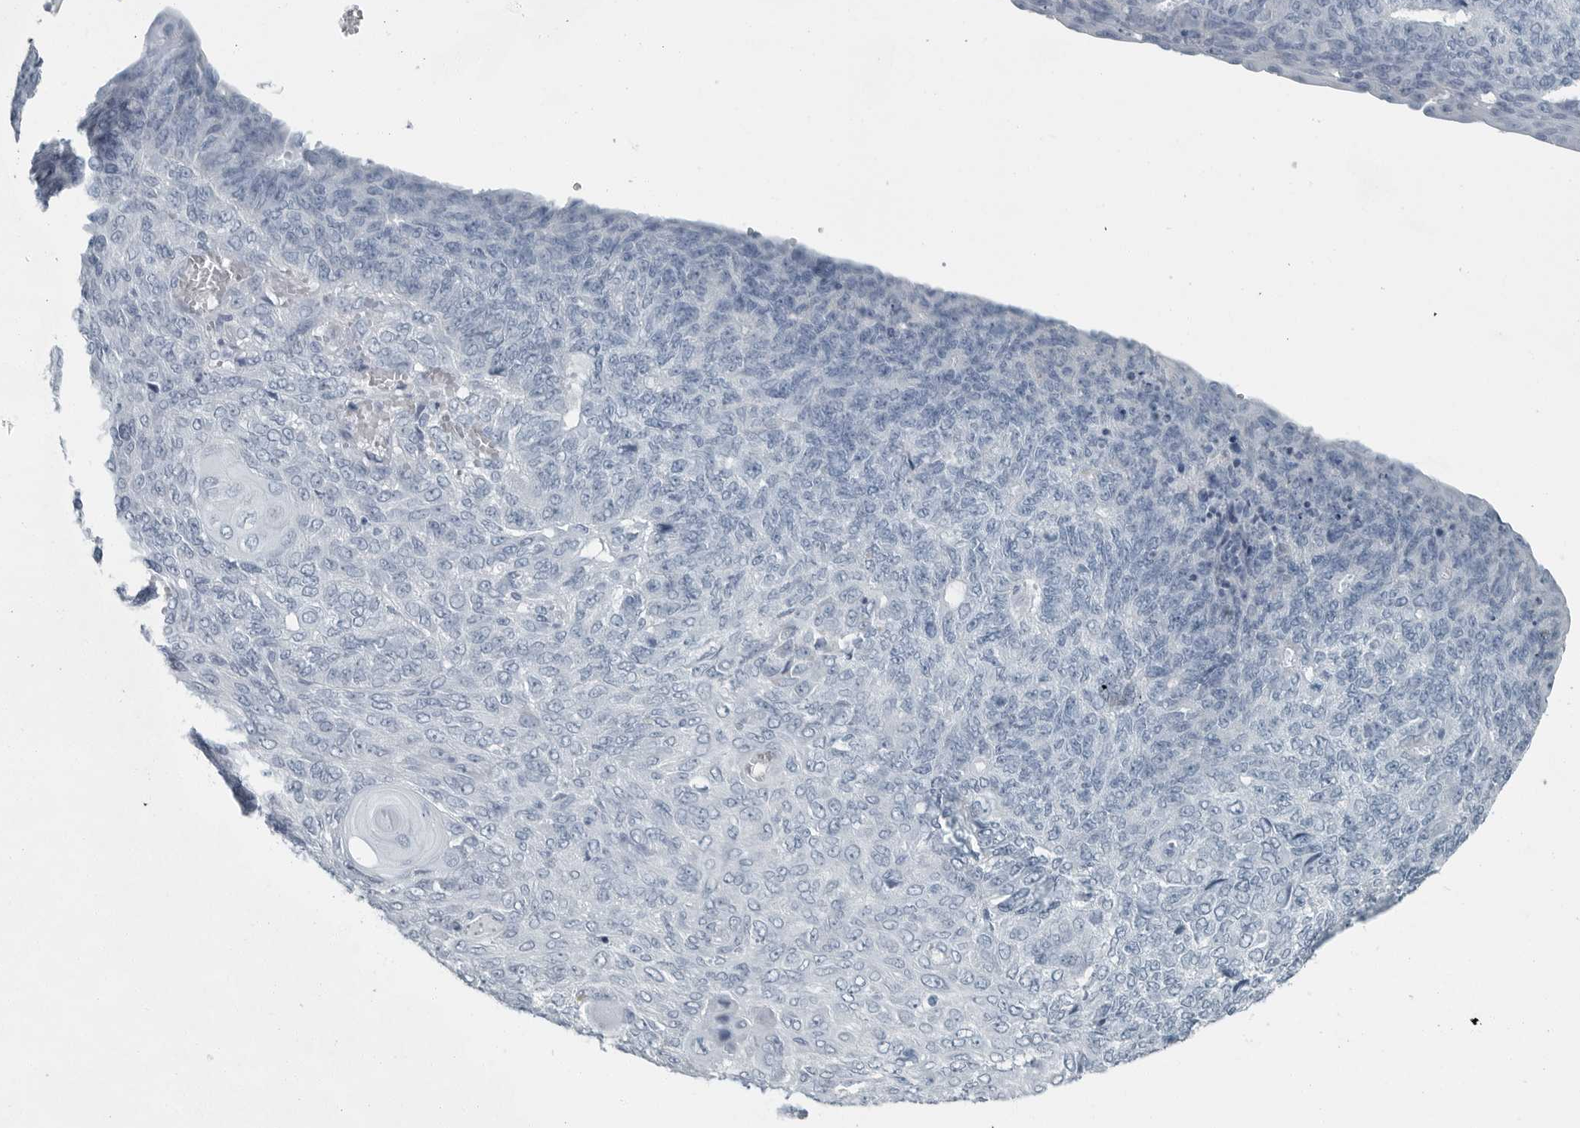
{"staining": {"intensity": "negative", "quantity": "none", "location": "none"}, "tissue": "endometrial cancer", "cell_type": "Tumor cells", "image_type": "cancer", "snomed": [{"axis": "morphology", "description": "Adenocarcinoma, NOS"}, {"axis": "topography", "description": "Endometrium"}], "caption": "Immunohistochemistry image of neoplastic tissue: human endometrial cancer stained with DAB exhibits no significant protein expression in tumor cells.", "gene": "ZPBP2", "patient": {"sex": "female", "age": 32}}